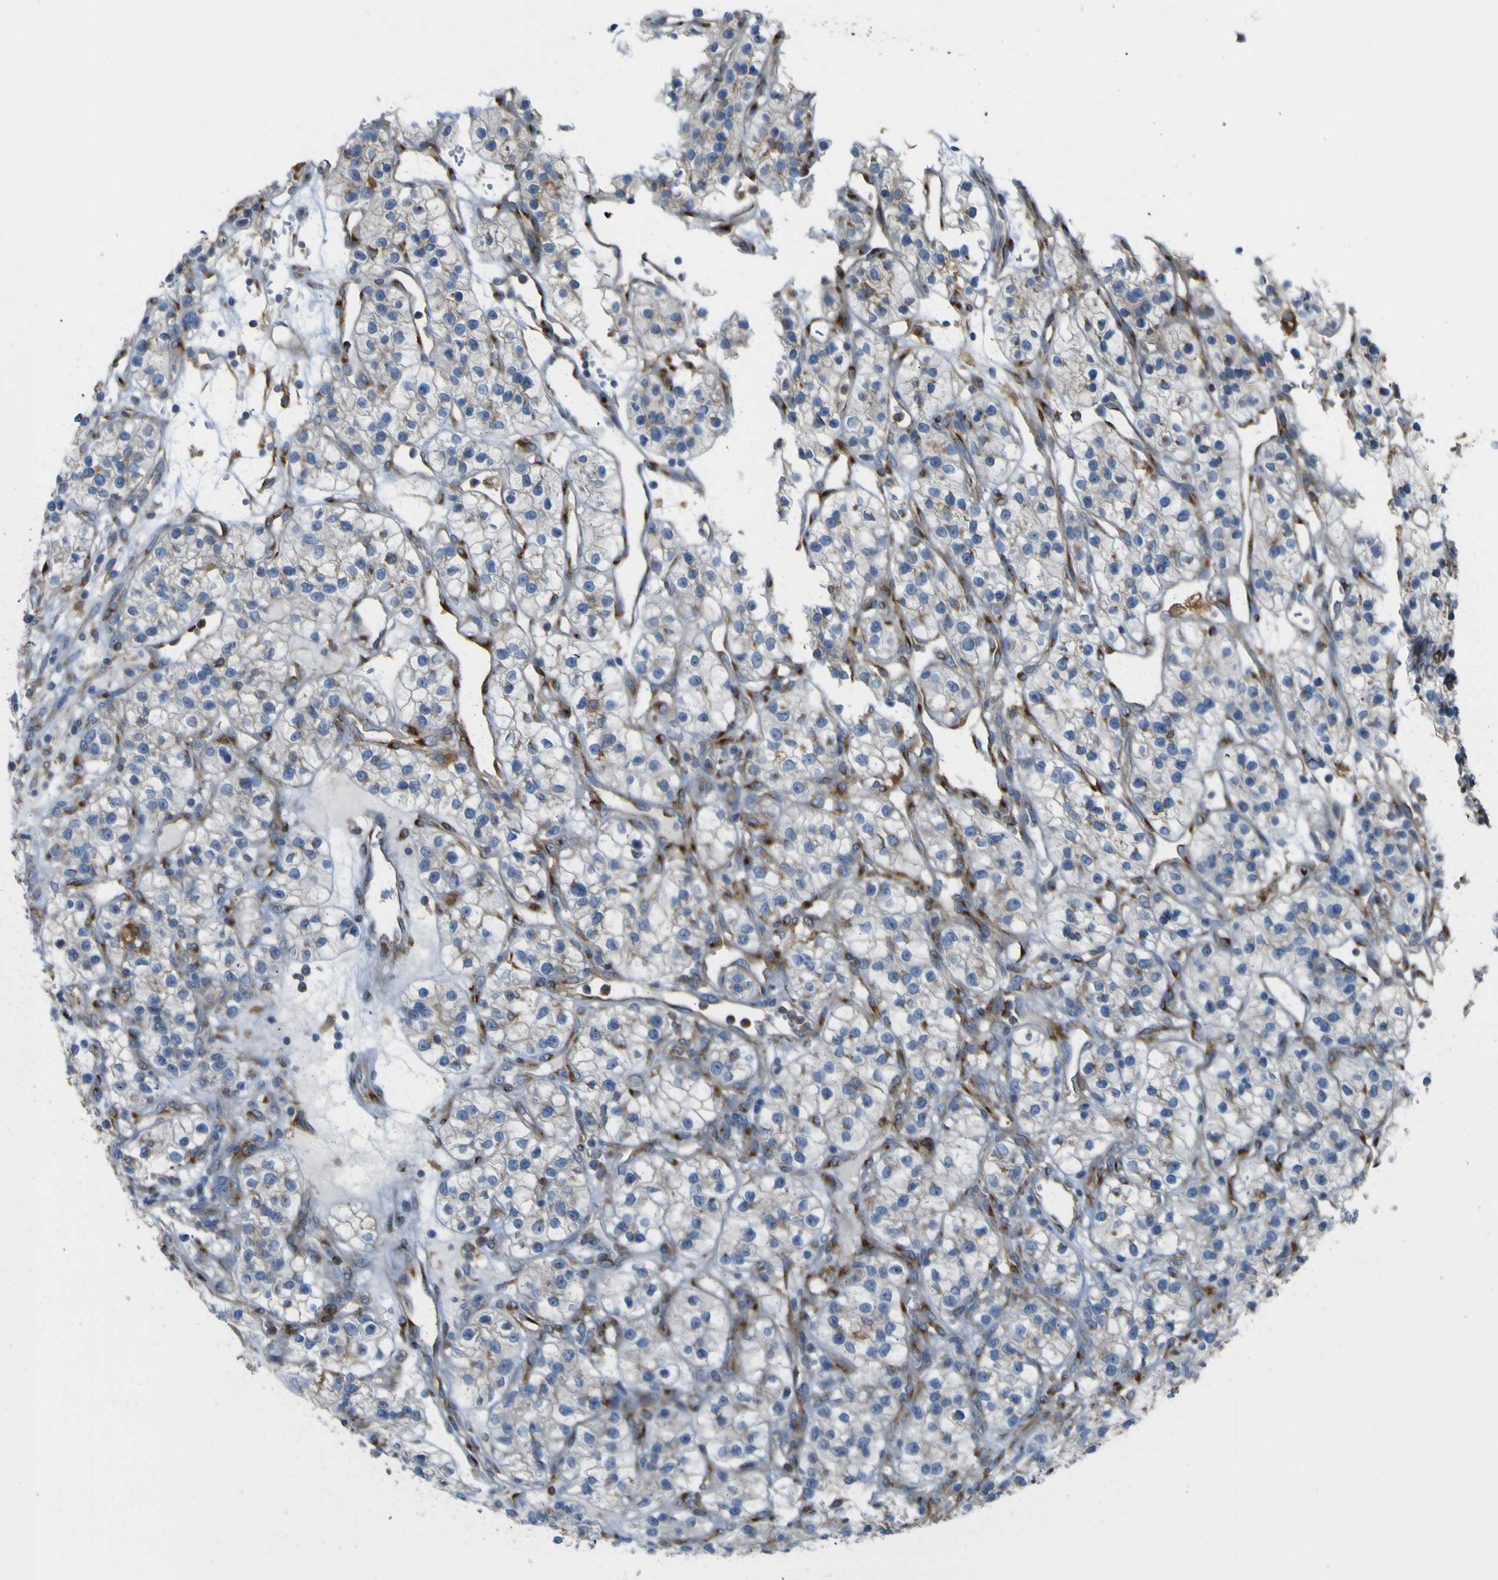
{"staining": {"intensity": "negative", "quantity": "none", "location": "none"}, "tissue": "renal cancer", "cell_type": "Tumor cells", "image_type": "cancer", "snomed": [{"axis": "morphology", "description": "Adenocarcinoma, NOS"}, {"axis": "topography", "description": "Kidney"}], "caption": "This is a image of IHC staining of renal adenocarcinoma, which shows no positivity in tumor cells.", "gene": "IGF2R", "patient": {"sex": "female", "age": 57}}